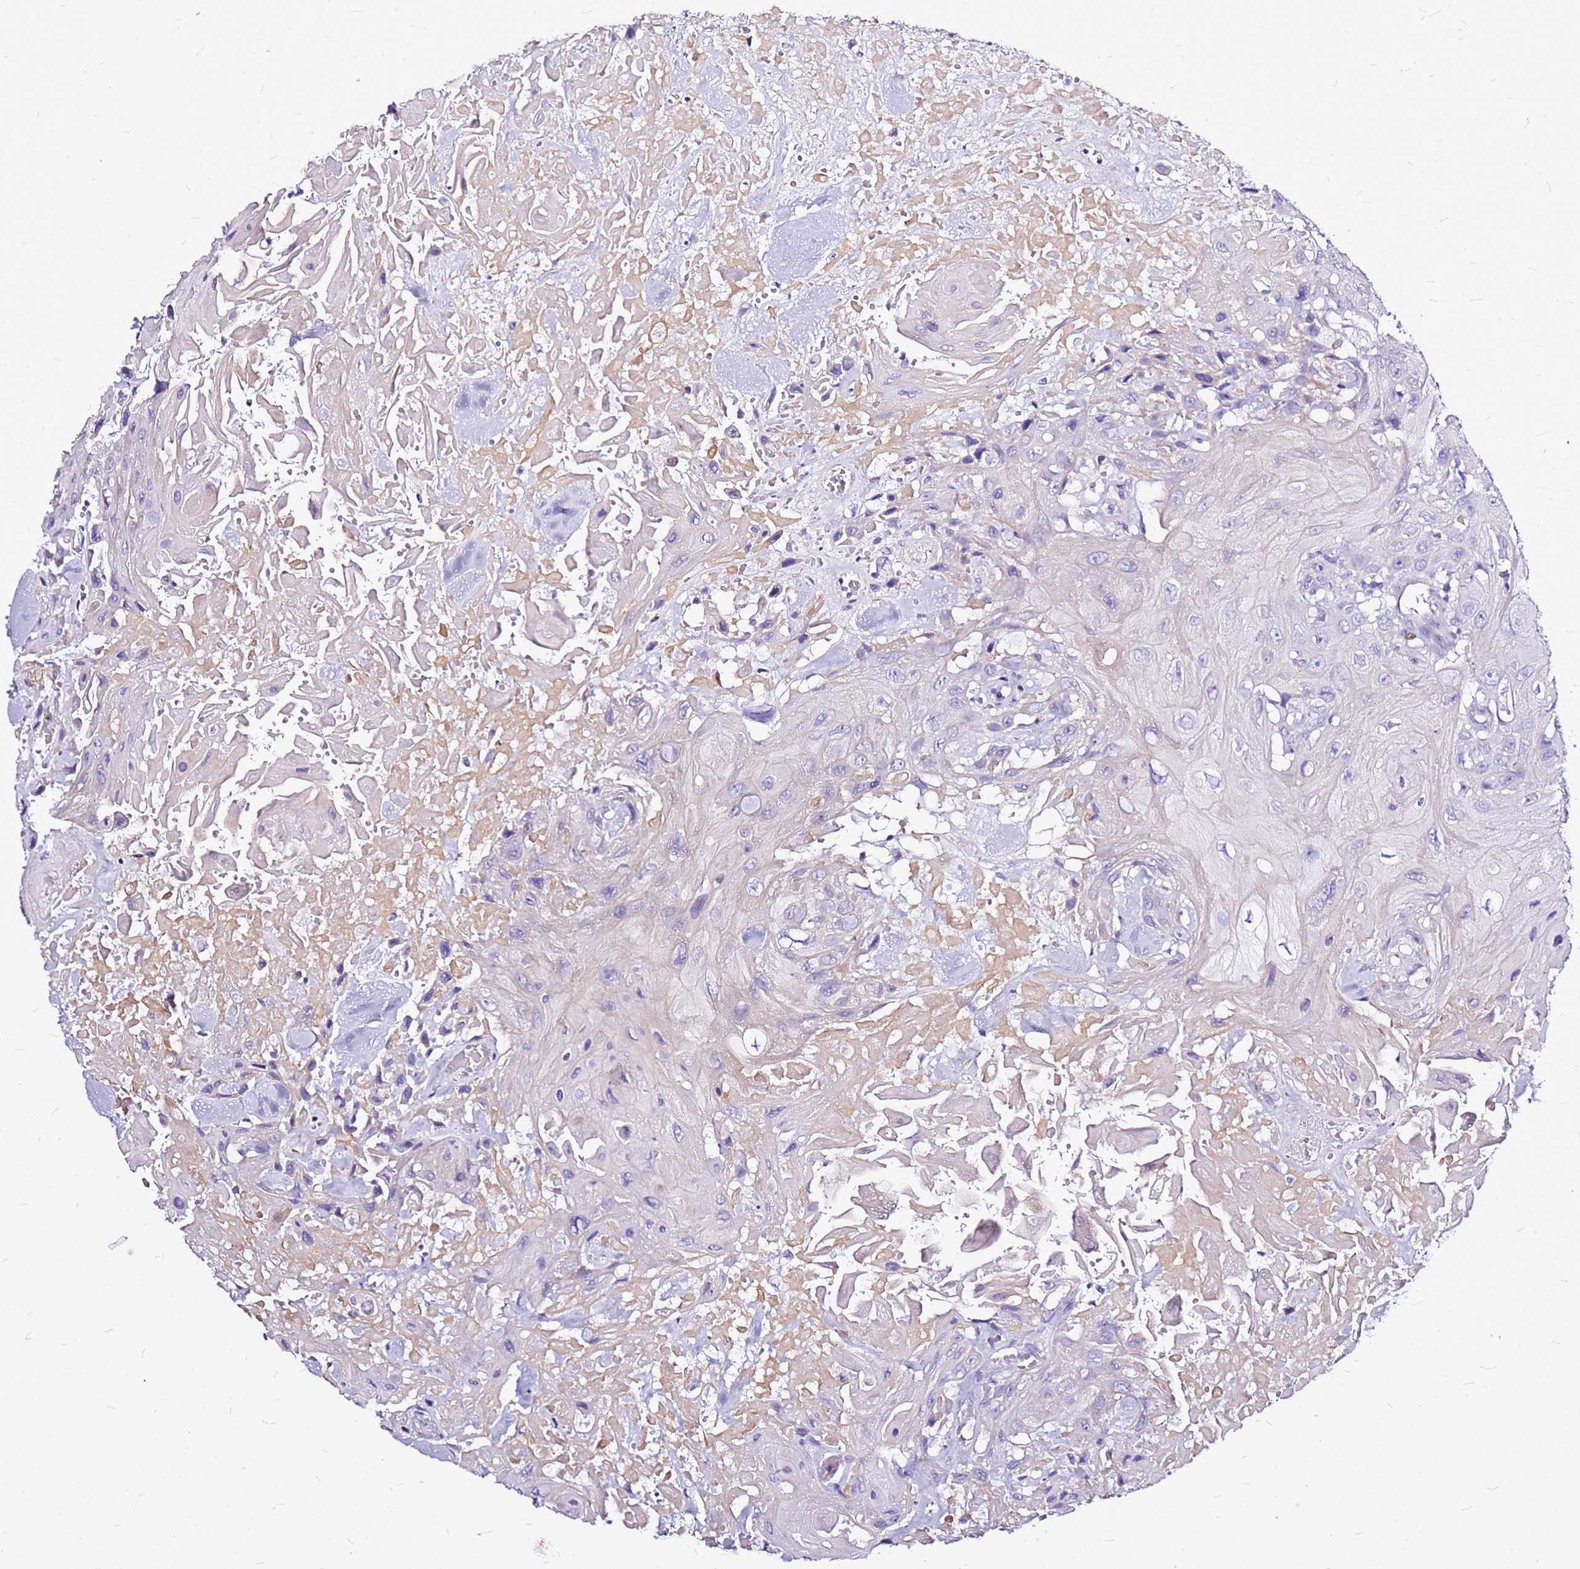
{"staining": {"intensity": "negative", "quantity": "none", "location": "none"}, "tissue": "head and neck cancer", "cell_type": "Tumor cells", "image_type": "cancer", "snomed": [{"axis": "morphology", "description": "Squamous cell carcinoma, NOS"}, {"axis": "topography", "description": "Head-Neck"}], "caption": "Tumor cells show no significant expression in head and neck cancer (squamous cell carcinoma).", "gene": "CASD1", "patient": {"sex": "male", "age": 81}}